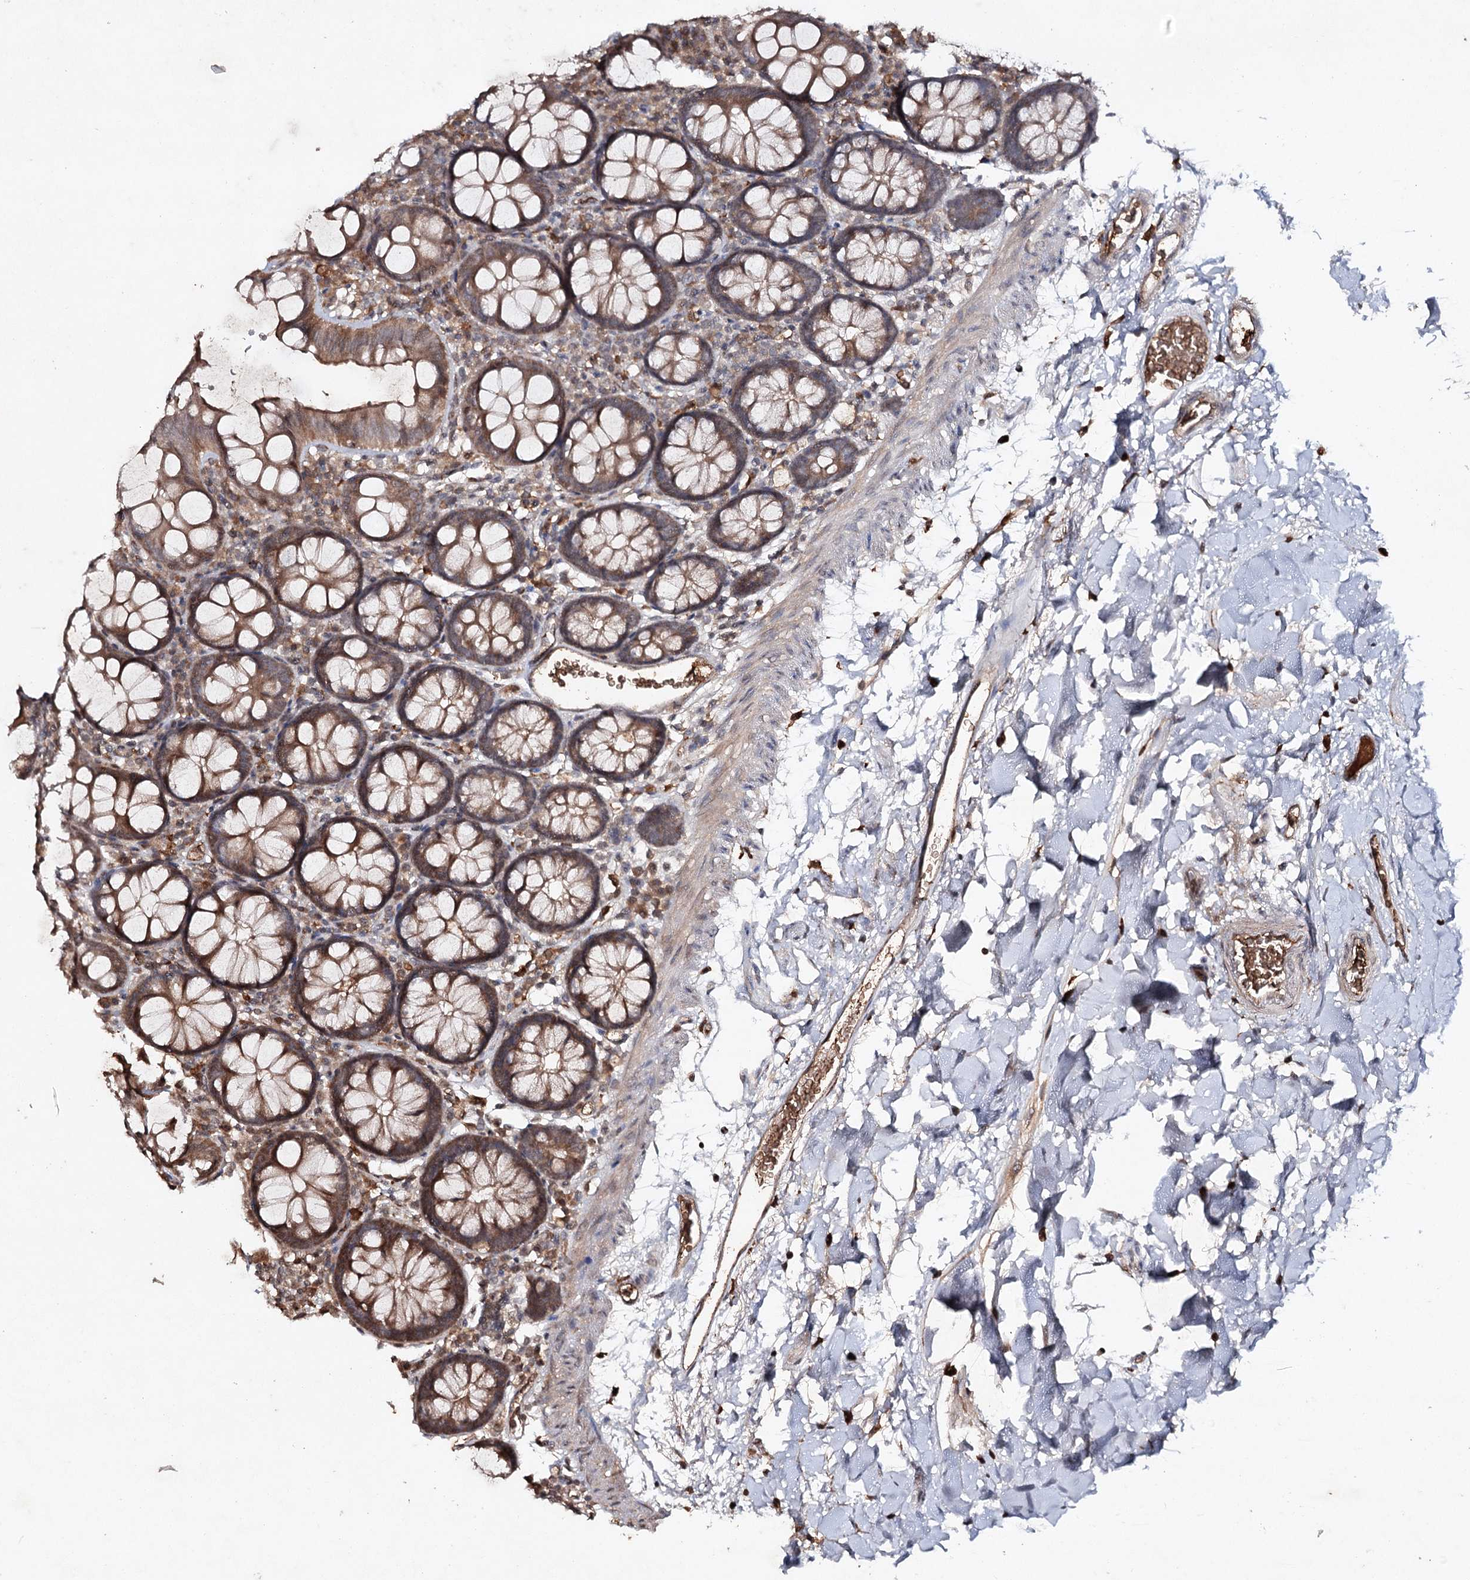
{"staining": {"intensity": "moderate", "quantity": ">75%", "location": "cytoplasmic/membranous"}, "tissue": "colon", "cell_type": "Endothelial cells", "image_type": "normal", "snomed": [{"axis": "morphology", "description": "Normal tissue, NOS"}, {"axis": "topography", "description": "Colon"}], "caption": "Immunohistochemistry (IHC) (DAB) staining of unremarkable human colon displays moderate cytoplasmic/membranous protein staining in about >75% of endothelial cells.", "gene": "CYP2B6", "patient": {"sex": "male", "age": 75}}